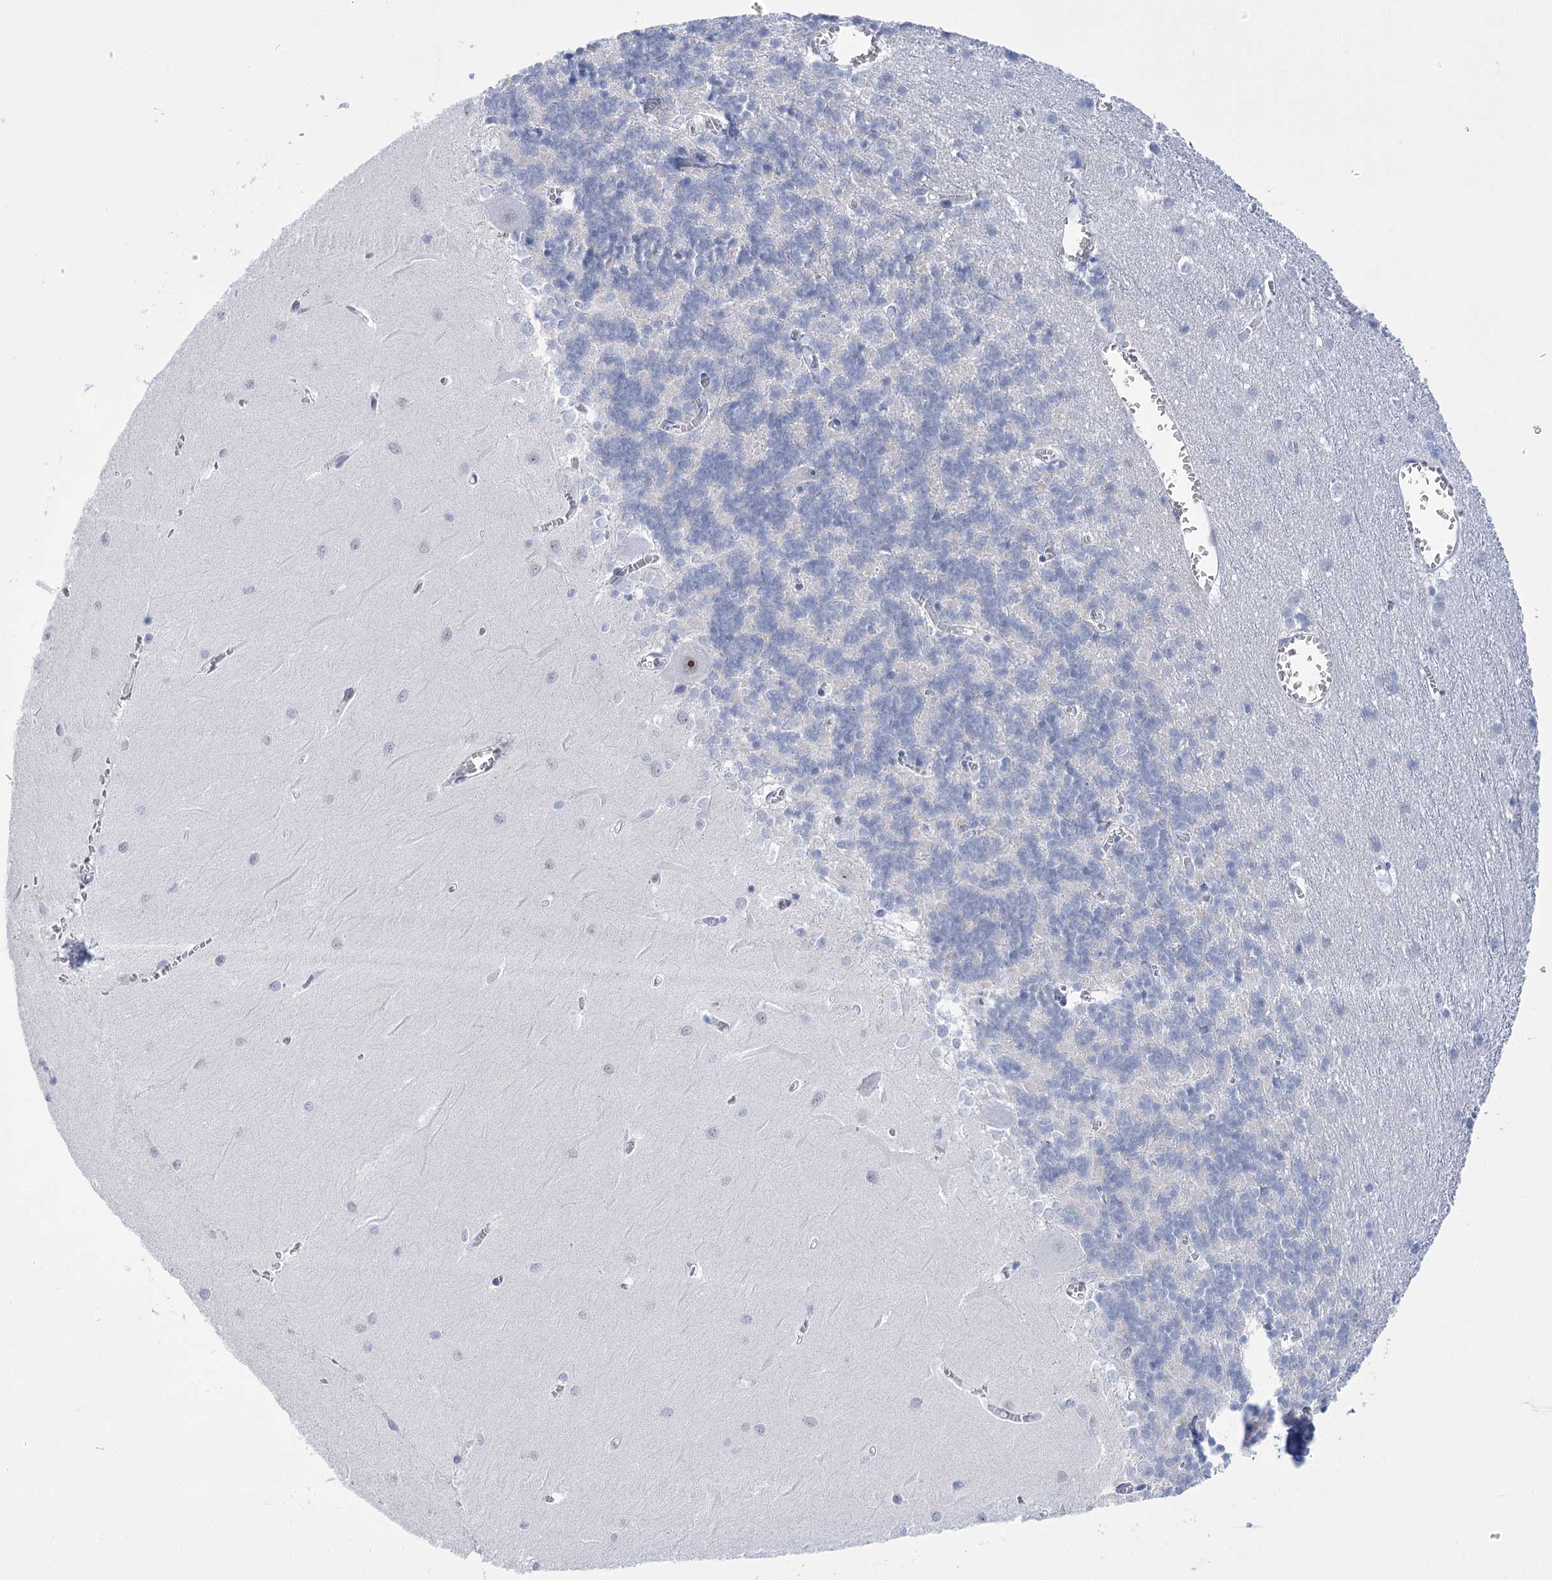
{"staining": {"intensity": "negative", "quantity": "none", "location": "none"}, "tissue": "cerebellum", "cell_type": "Cells in granular layer", "image_type": "normal", "snomed": [{"axis": "morphology", "description": "Normal tissue, NOS"}, {"axis": "topography", "description": "Cerebellum"}], "caption": "Immunohistochemistry image of normal human cerebellum stained for a protein (brown), which reveals no positivity in cells in granular layer. (DAB (3,3'-diaminobenzidine) immunohistochemistry (IHC), high magnification).", "gene": "HORMAD1", "patient": {"sex": "male", "age": 37}}